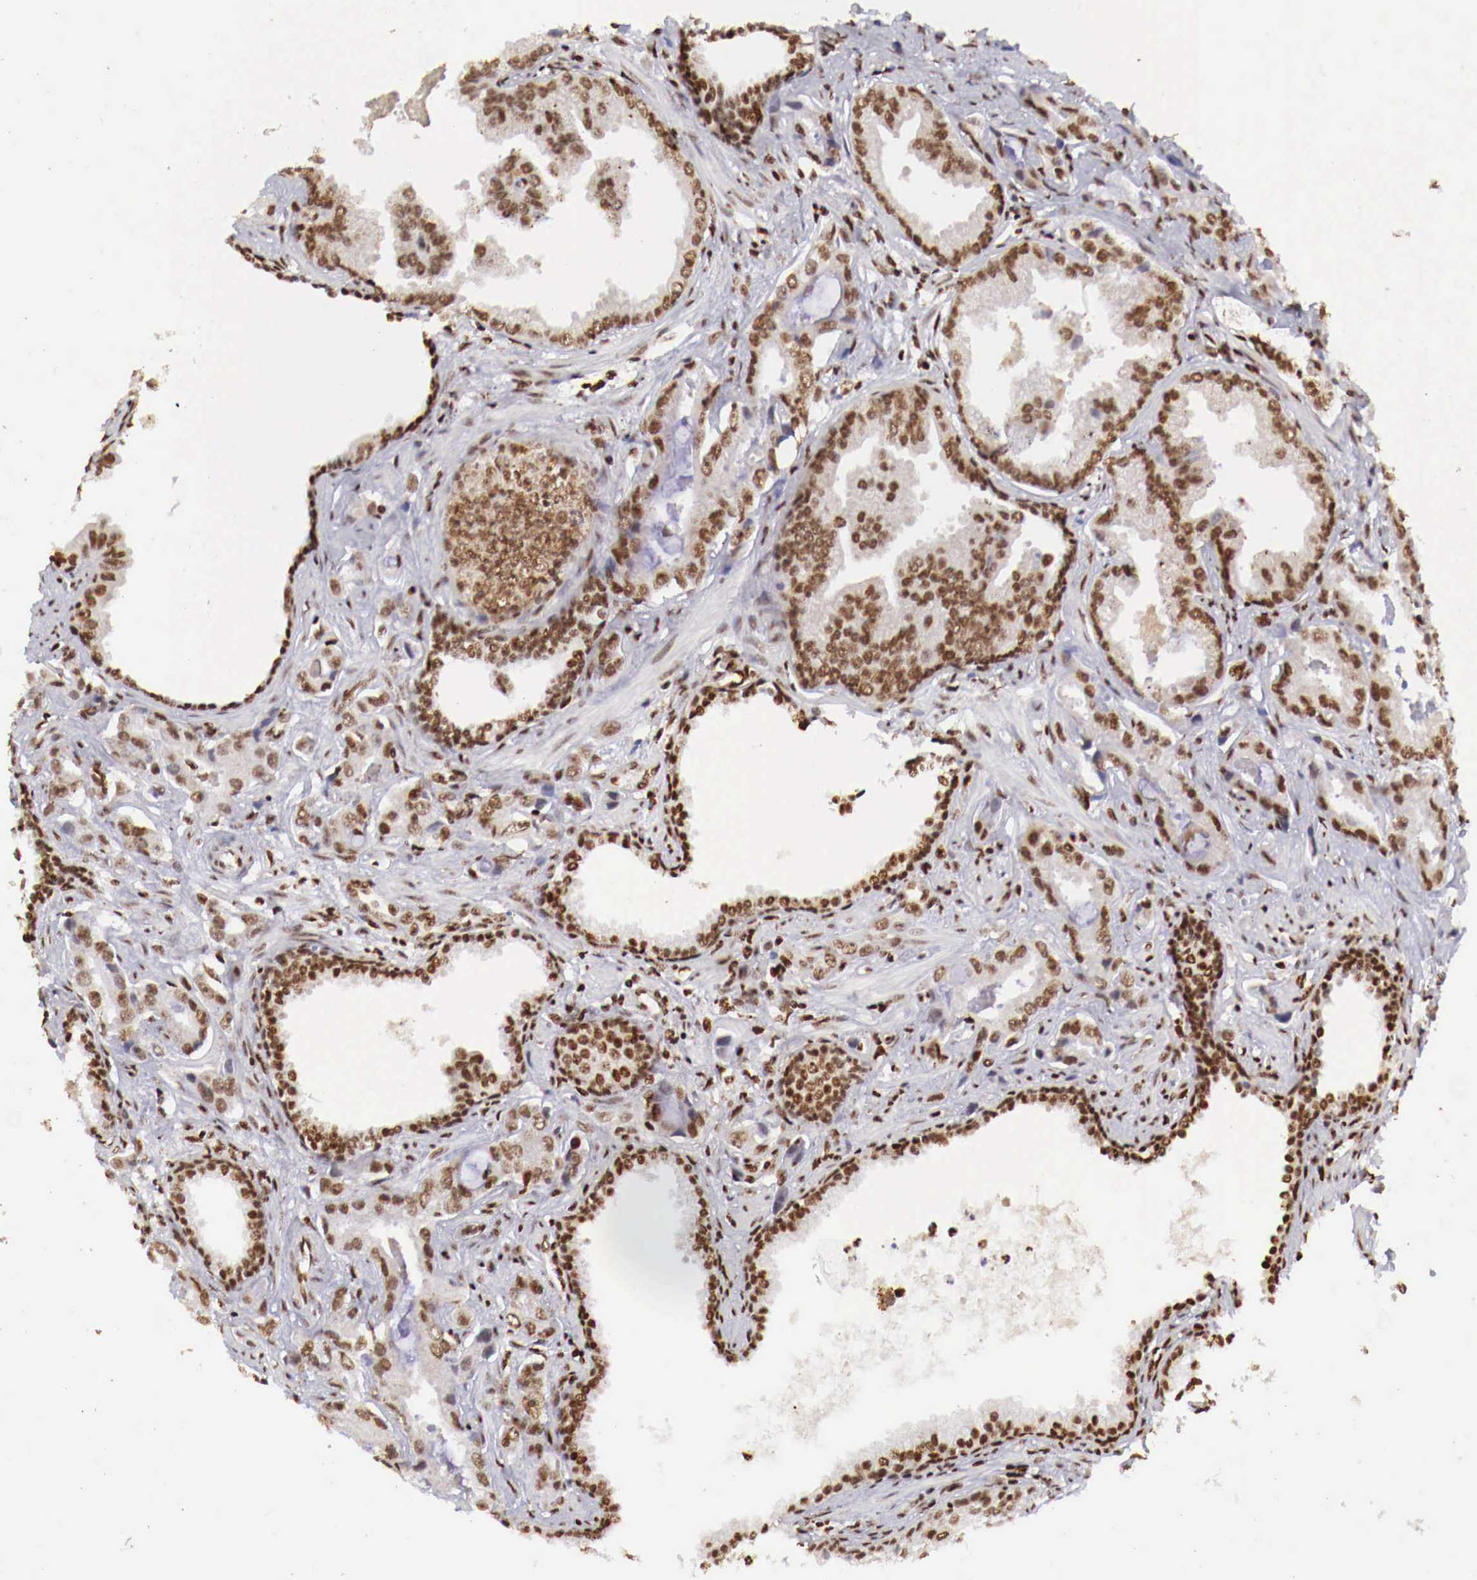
{"staining": {"intensity": "moderate", "quantity": ">75%", "location": "nuclear"}, "tissue": "prostate cancer", "cell_type": "Tumor cells", "image_type": "cancer", "snomed": [{"axis": "morphology", "description": "Adenocarcinoma, Low grade"}, {"axis": "topography", "description": "Prostate"}], "caption": "Prostate adenocarcinoma (low-grade) tissue shows moderate nuclear expression in about >75% of tumor cells, visualized by immunohistochemistry. The staining is performed using DAB brown chromogen to label protein expression. The nuclei are counter-stained blue using hematoxylin.", "gene": "MAX", "patient": {"sex": "male", "age": 65}}